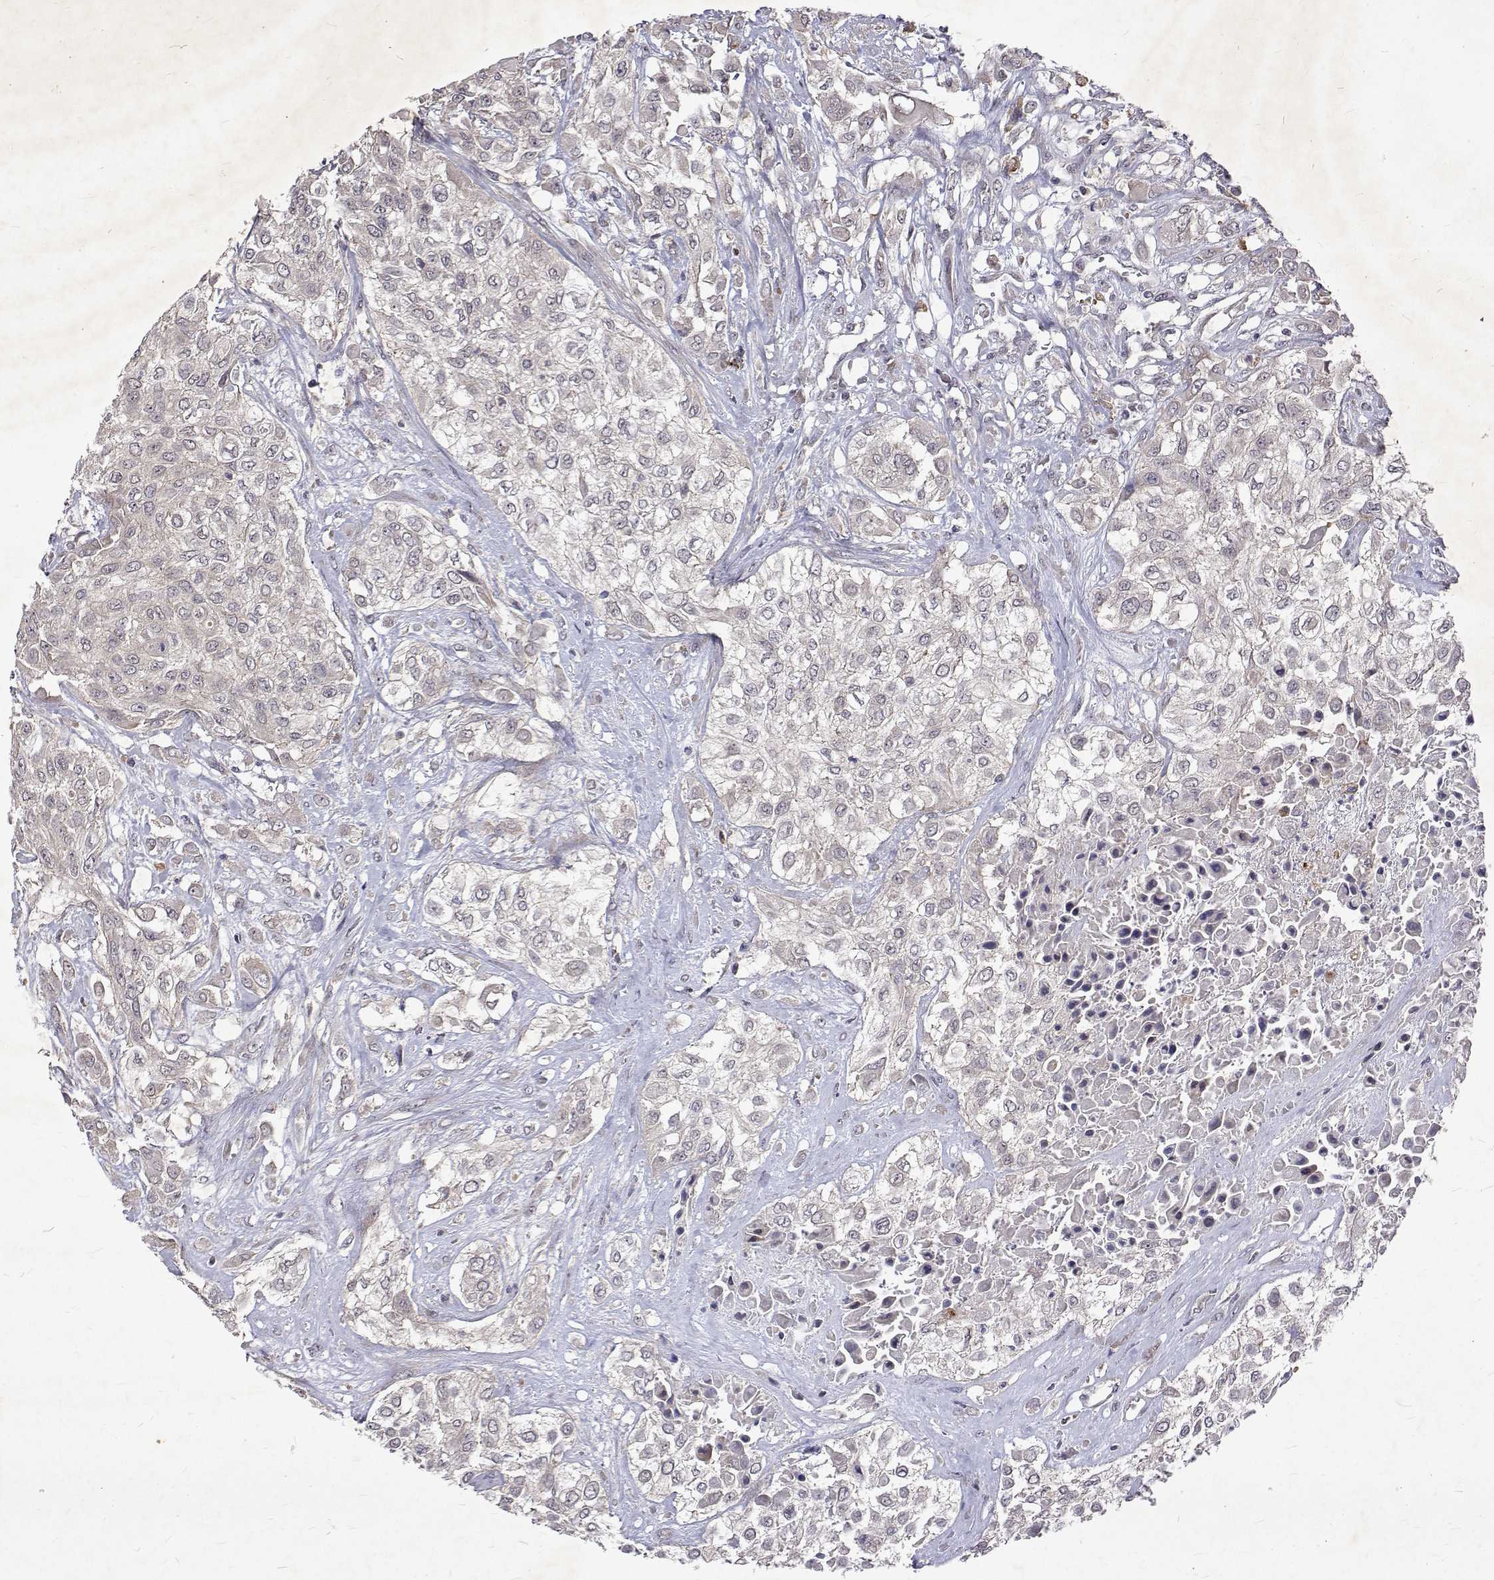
{"staining": {"intensity": "negative", "quantity": "none", "location": "none"}, "tissue": "urothelial cancer", "cell_type": "Tumor cells", "image_type": "cancer", "snomed": [{"axis": "morphology", "description": "Urothelial carcinoma, High grade"}, {"axis": "topography", "description": "Urinary bladder"}], "caption": "Urothelial cancer stained for a protein using immunohistochemistry (IHC) shows no positivity tumor cells.", "gene": "ALKBH8", "patient": {"sex": "male", "age": 57}}